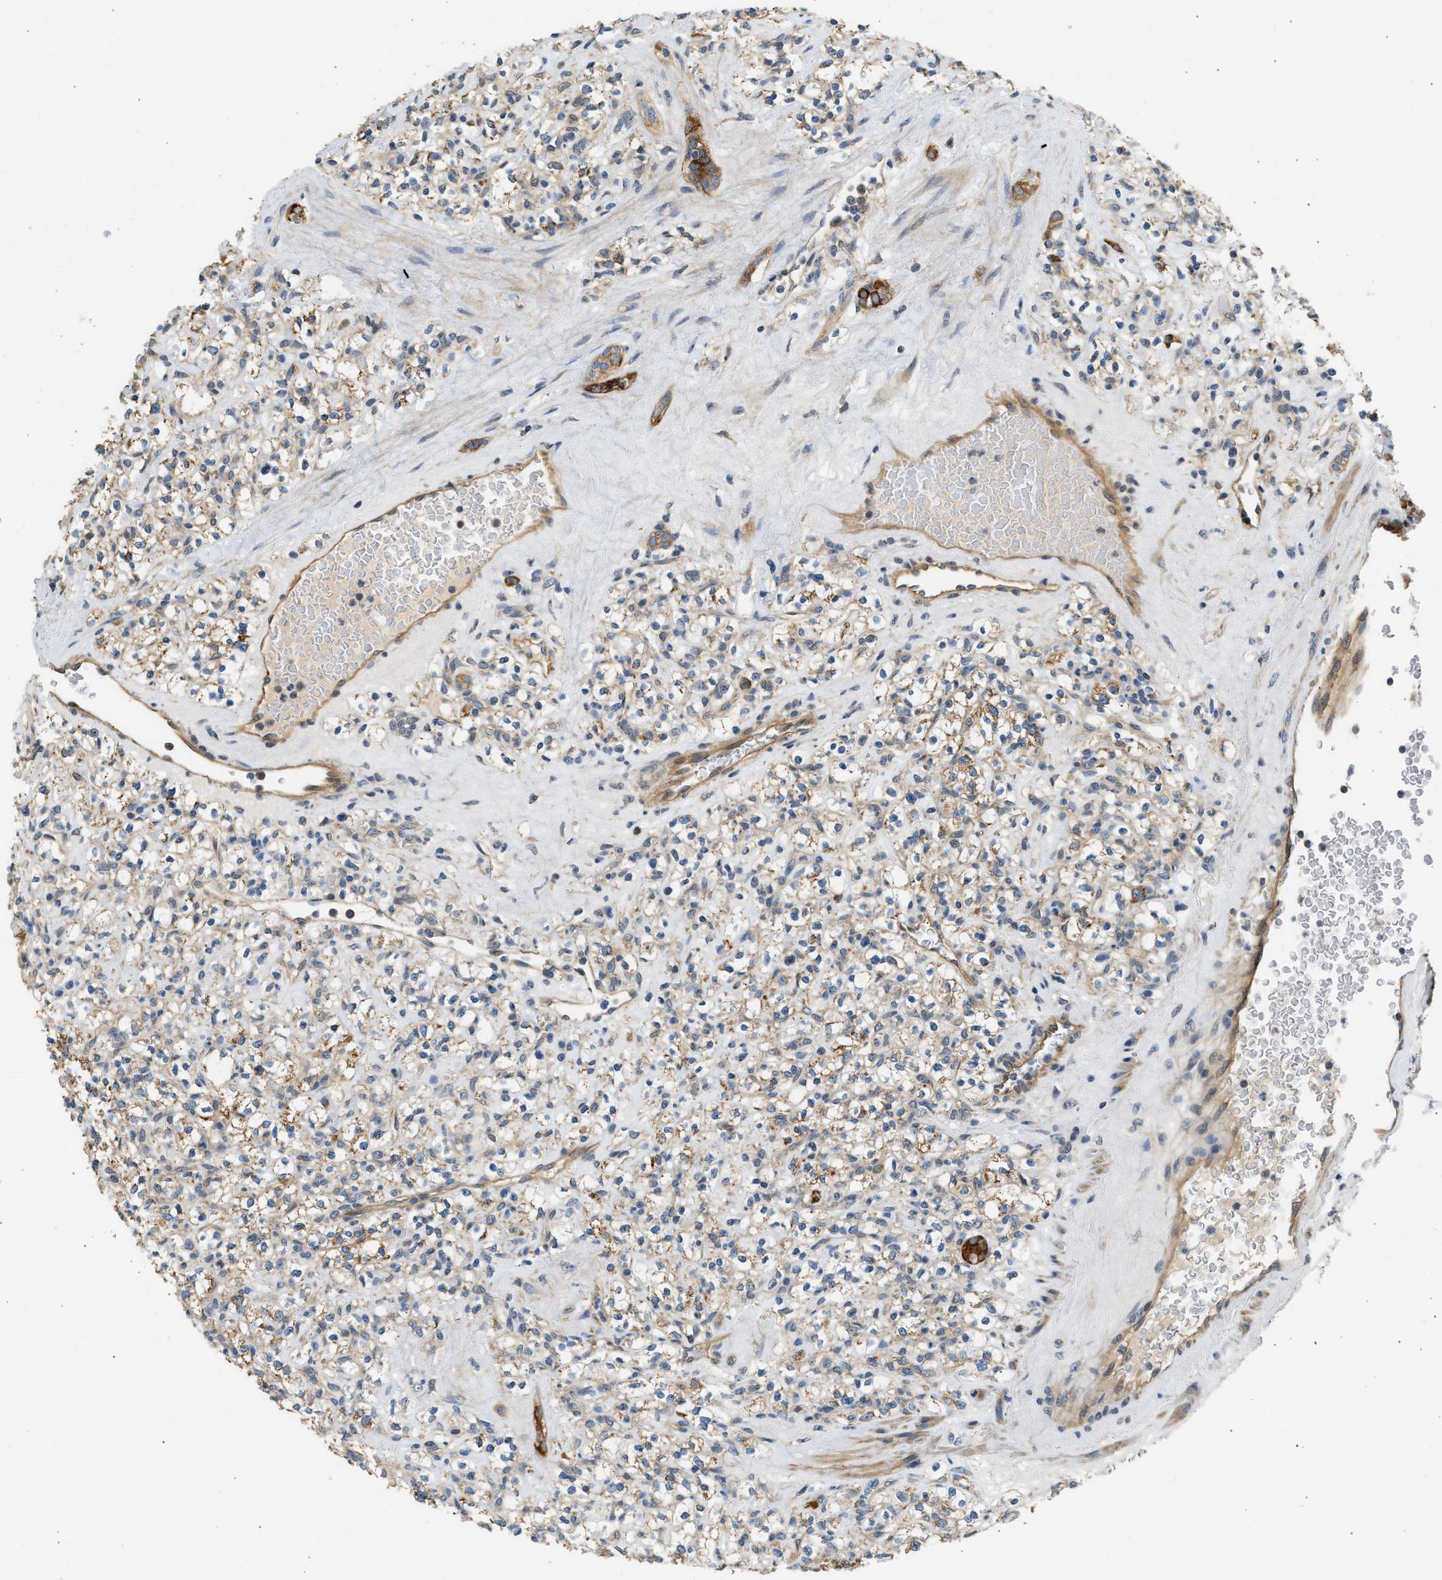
{"staining": {"intensity": "moderate", "quantity": ">75%", "location": "cytoplasmic/membranous"}, "tissue": "renal cancer", "cell_type": "Tumor cells", "image_type": "cancer", "snomed": [{"axis": "morphology", "description": "Normal tissue, NOS"}, {"axis": "morphology", "description": "Adenocarcinoma, NOS"}, {"axis": "topography", "description": "Kidney"}], "caption": "This micrograph exhibits immunohistochemistry (IHC) staining of renal cancer (adenocarcinoma), with medium moderate cytoplasmic/membranous positivity in approximately >75% of tumor cells.", "gene": "WDR31", "patient": {"sex": "female", "age": 72}}